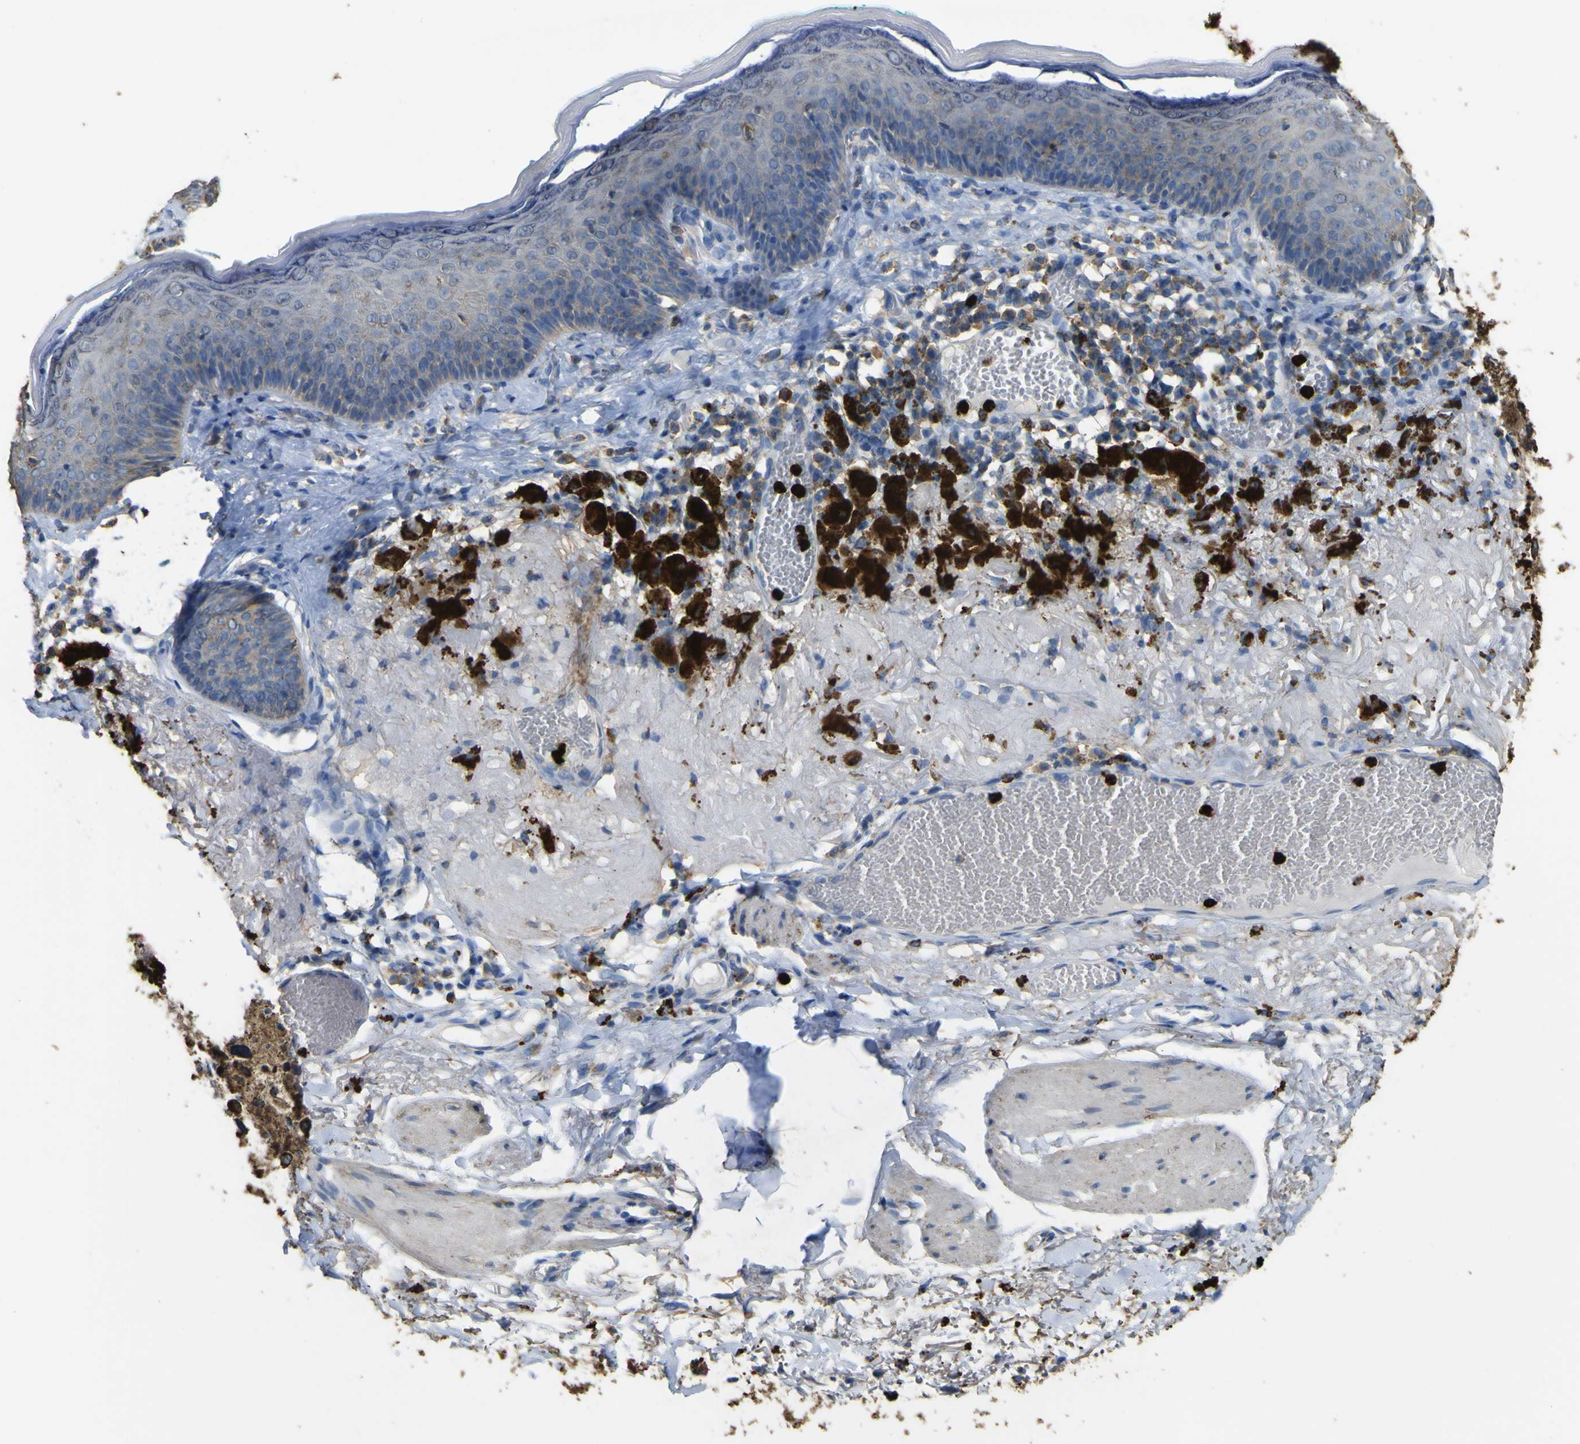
{"staining": {"intensity": "strong", "quantity": "25%-75%", "location": "cytoplasmic/membranous"}, "tissue": "melanoma", "cell_type": "Tumor cells", "image_type": "cancer", "snomed": [{"axis": "morphology", "description": "Malignant melanoma in situ"}, {"axis": "morphology", "description": "Malignant melanoma, NOS"}, {"axis": "topography", "description": "Skin"}], "caption": "Malignant melanoma stained with a brown dye shows strong cytoplasmic/membranous positive positivity in about 25%-75% of tumor cells.", "gene": "ACSL3", "patient": {"sex": "female", "age": 88}}